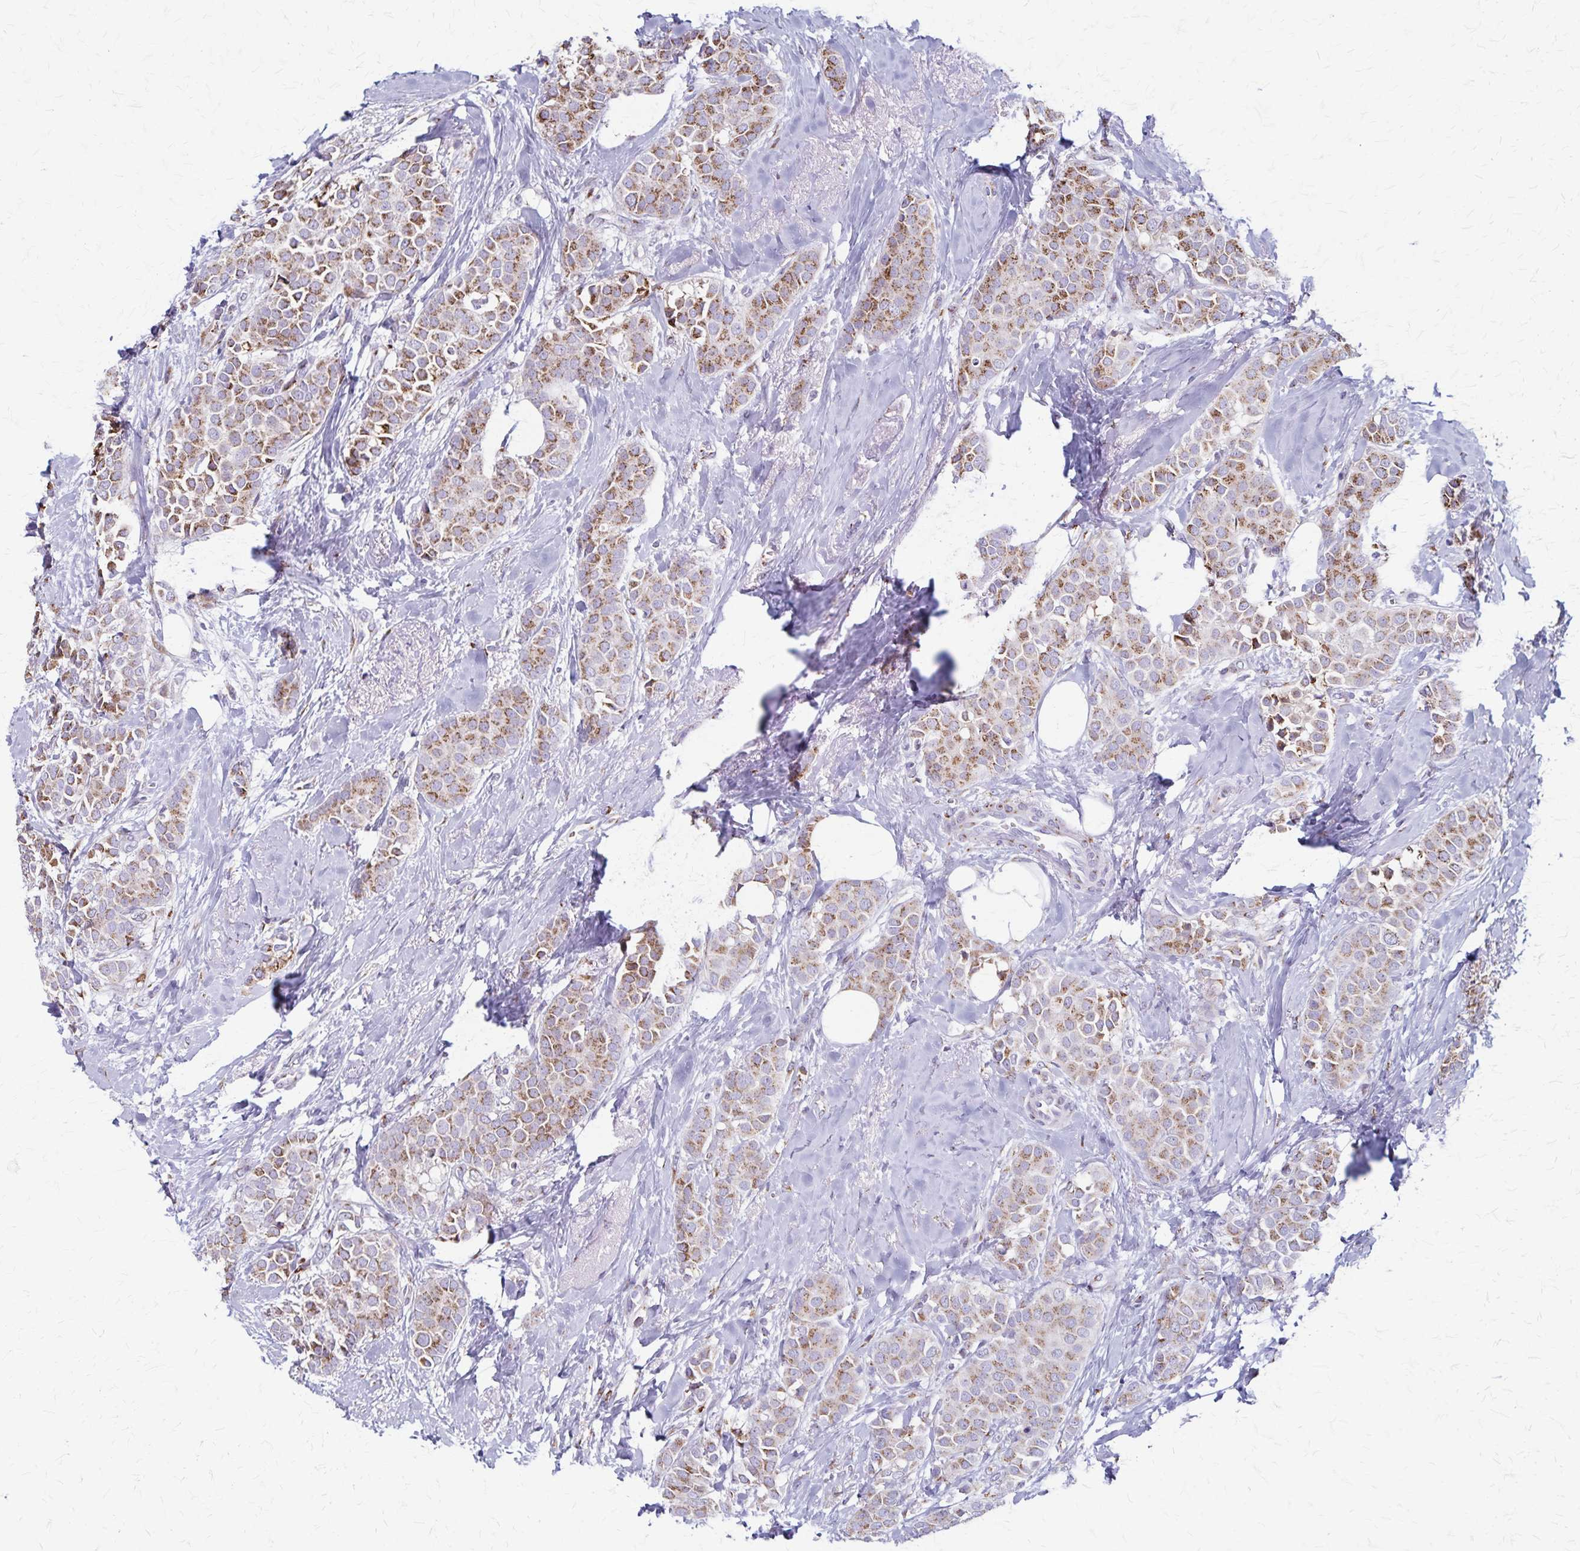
{"staining": {"intensity": "moderate", "quantity": ">75%", "location": "cytoplasmic/membranous"}, "tissue": "breast cancer", "cell_type": "Tumor cells", "image_type": "cancer", "snomed": [{"axis": "morphology", "description": "Duct carcinoma"}, {"axis": "topography", "description": "Breast"}], "caption": "Breast cancer stained for a protein (brown) displays moderate cytoplasmic/membranous positive staining in approximately >75% of tumor cells.", "gene": "MCFD2", "patient": {"sex": "female", "age": 79}}